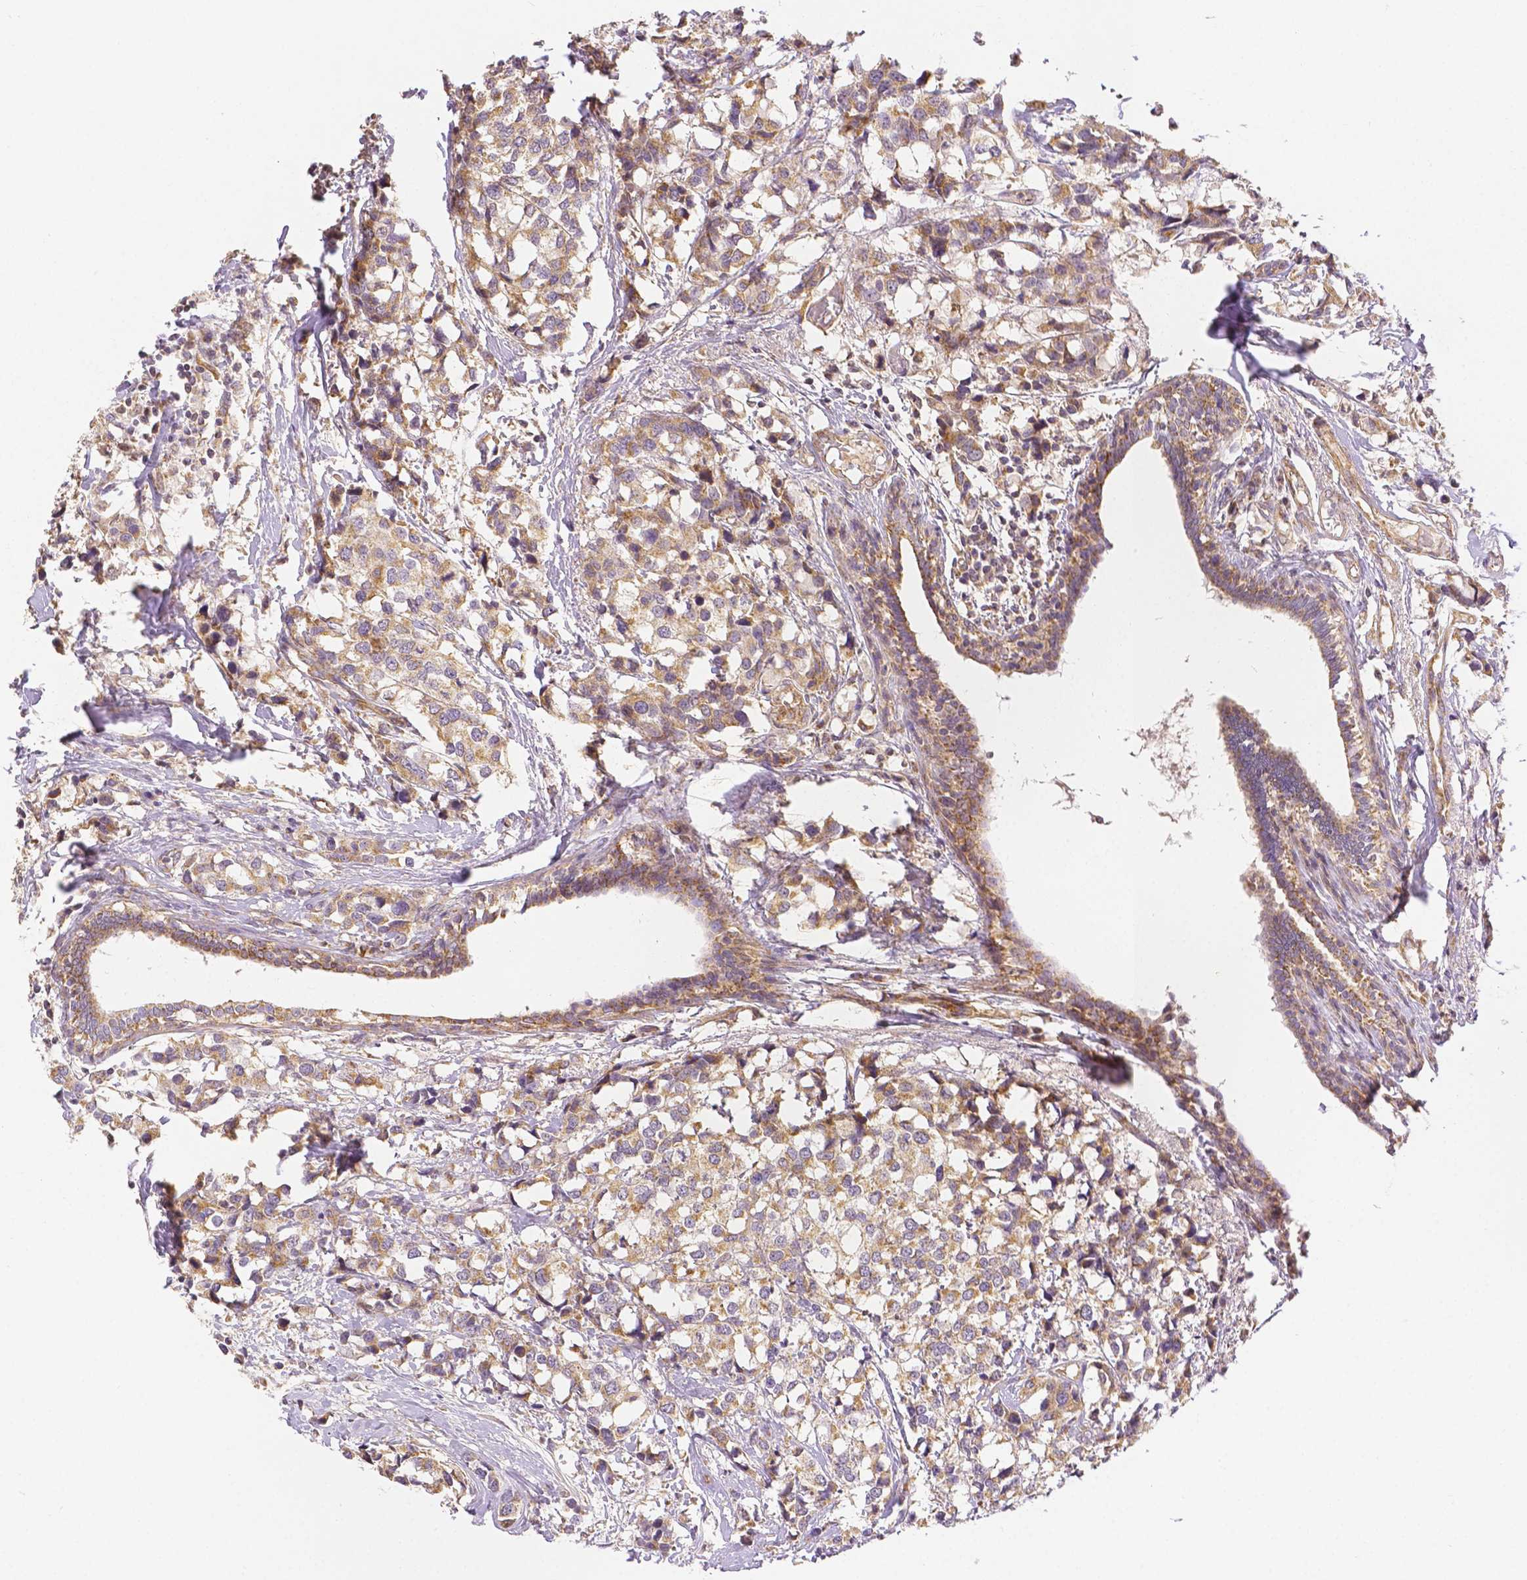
{"staining": {"intensity": "moderate", "quantity": "25%-75%", "location": "cytoplasmic/membranous"}, "tissue": "breast cancer", "cell_type": "Tumor cells", "image_type": "cancer", "snomed": [{"axis": "morphology", "description": "Lobular carcinoma"}, {"axis": "topography", "description": "Breast"}], "caption": "This is a micrograph of IHC staining of breast cancer (lobular carcinoma), which shows moderate expression in the cytoplasmic/membranous of tumor cells.", "gene": "RHOT1", "patient": {"sex": "female", "age": 59}}